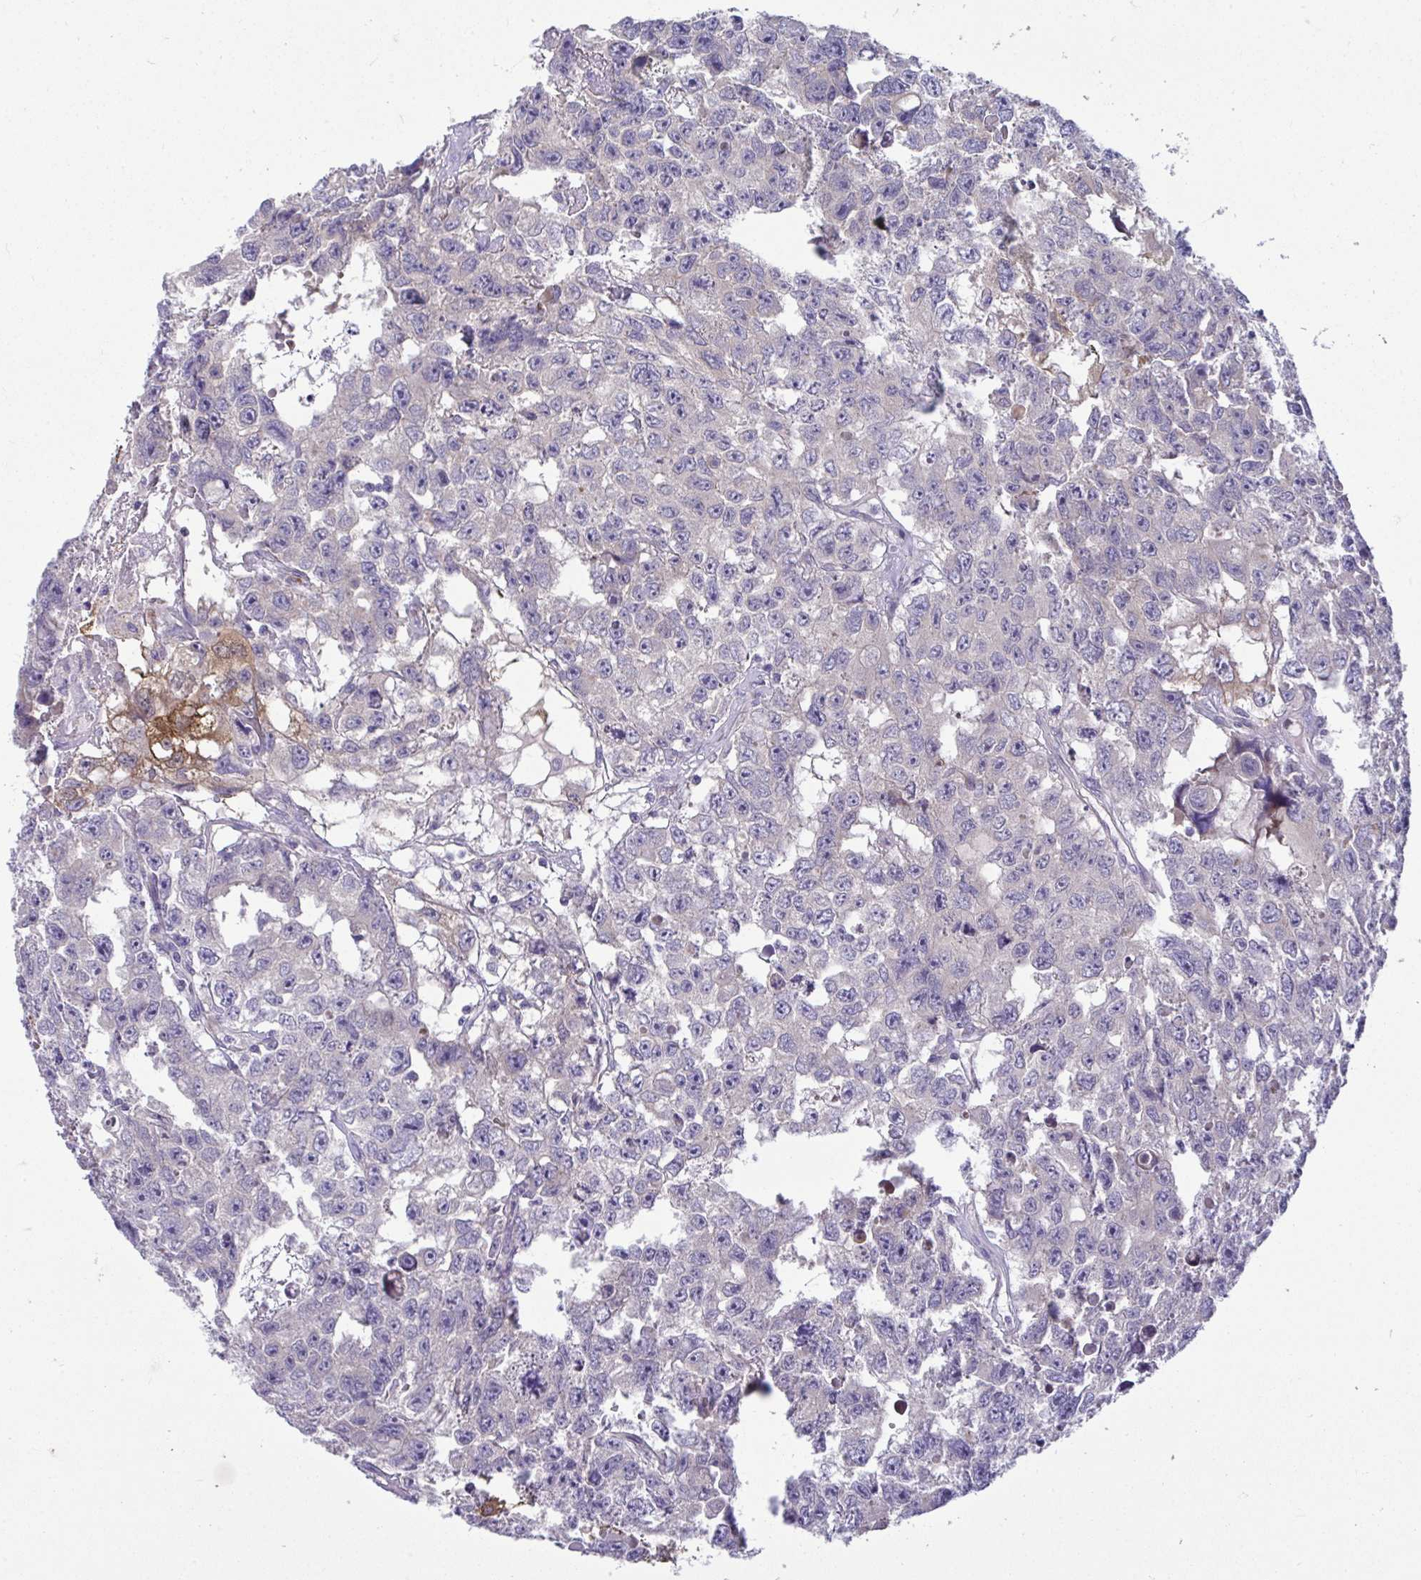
{"staining": {"intensity": "negative", "quantity": "none", "location": "none"}, "tissue": "testis cancer", "cell_type": "Tumor cells", "image_type": "cancer", "snomed": [{"axis": "morphology", "description": "Seminoma, NOS"}, {"axis": "topography", "description": "Testis"}], "caption": "There is no significant positivity in tumor cells of testis seminoma. Brightfield microscopy of immunohistochemistry stained with DAB (brown) and hematoxylin (blue), captured at high magnification.", "gene": "PIGZ", "patient": {"sex": "male", "age": 26}}